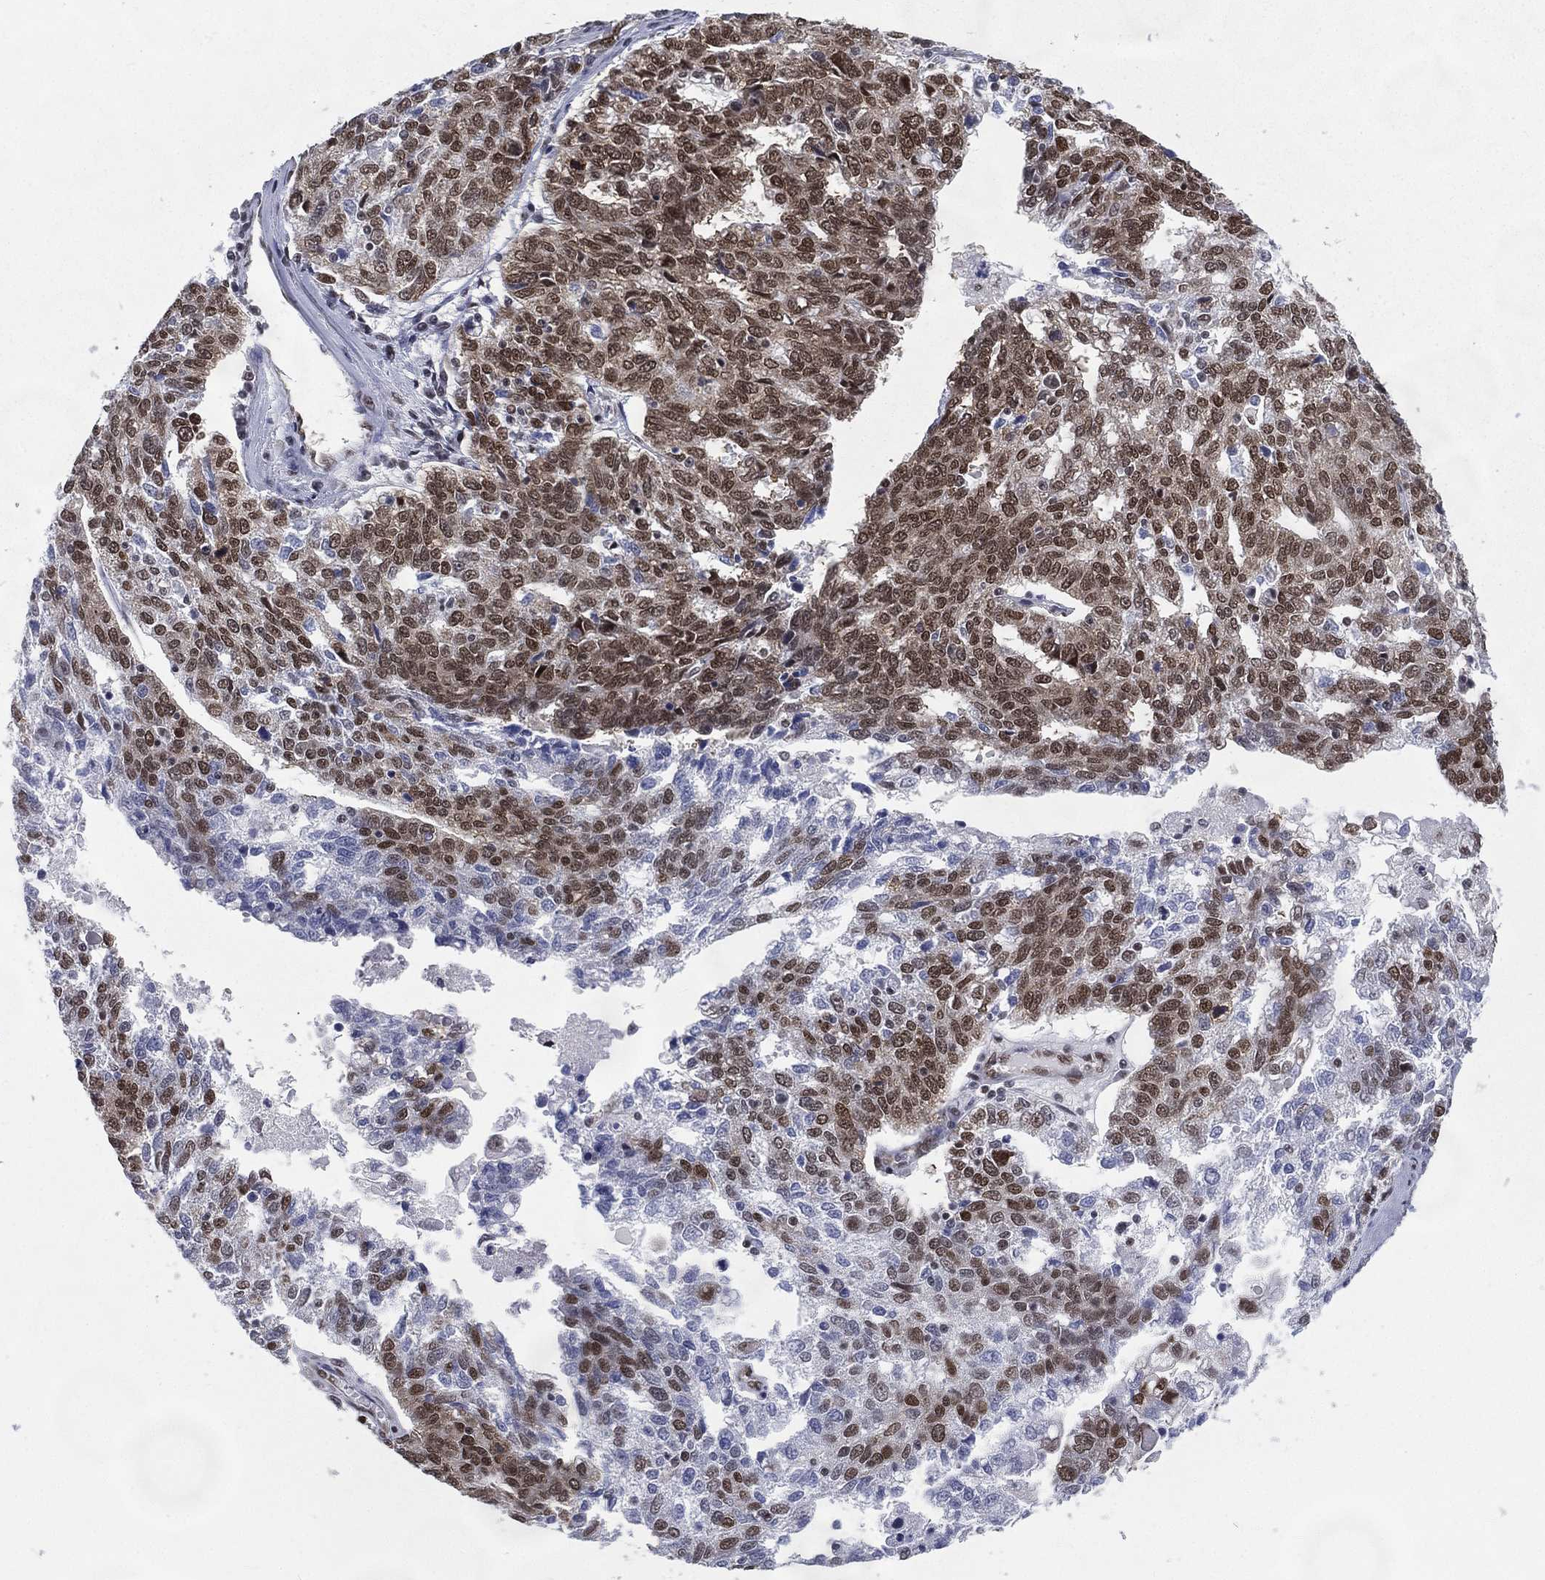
{"staining": {"intensity": "moderate", "quantity": ">75%", "location": "nuclear"}, "tissue": "ovarian cancer", "cell_type": "Tumor cells", "image_type": "cancer", "snomed": [{"axis": "morphology", "description": "Cystadenocarcinoma, serous, NOS"}, {"axis": "topography", "description": "Ovary"}], "caption": "Serous cystadenocarcinoma (ovarian) stained with a brown dye demonstrates moderate nuclear positive positivity in approximately >75% of tumor cells.", "gene": "FUBP3", "patient": {"sex": "female", "age": 71}}